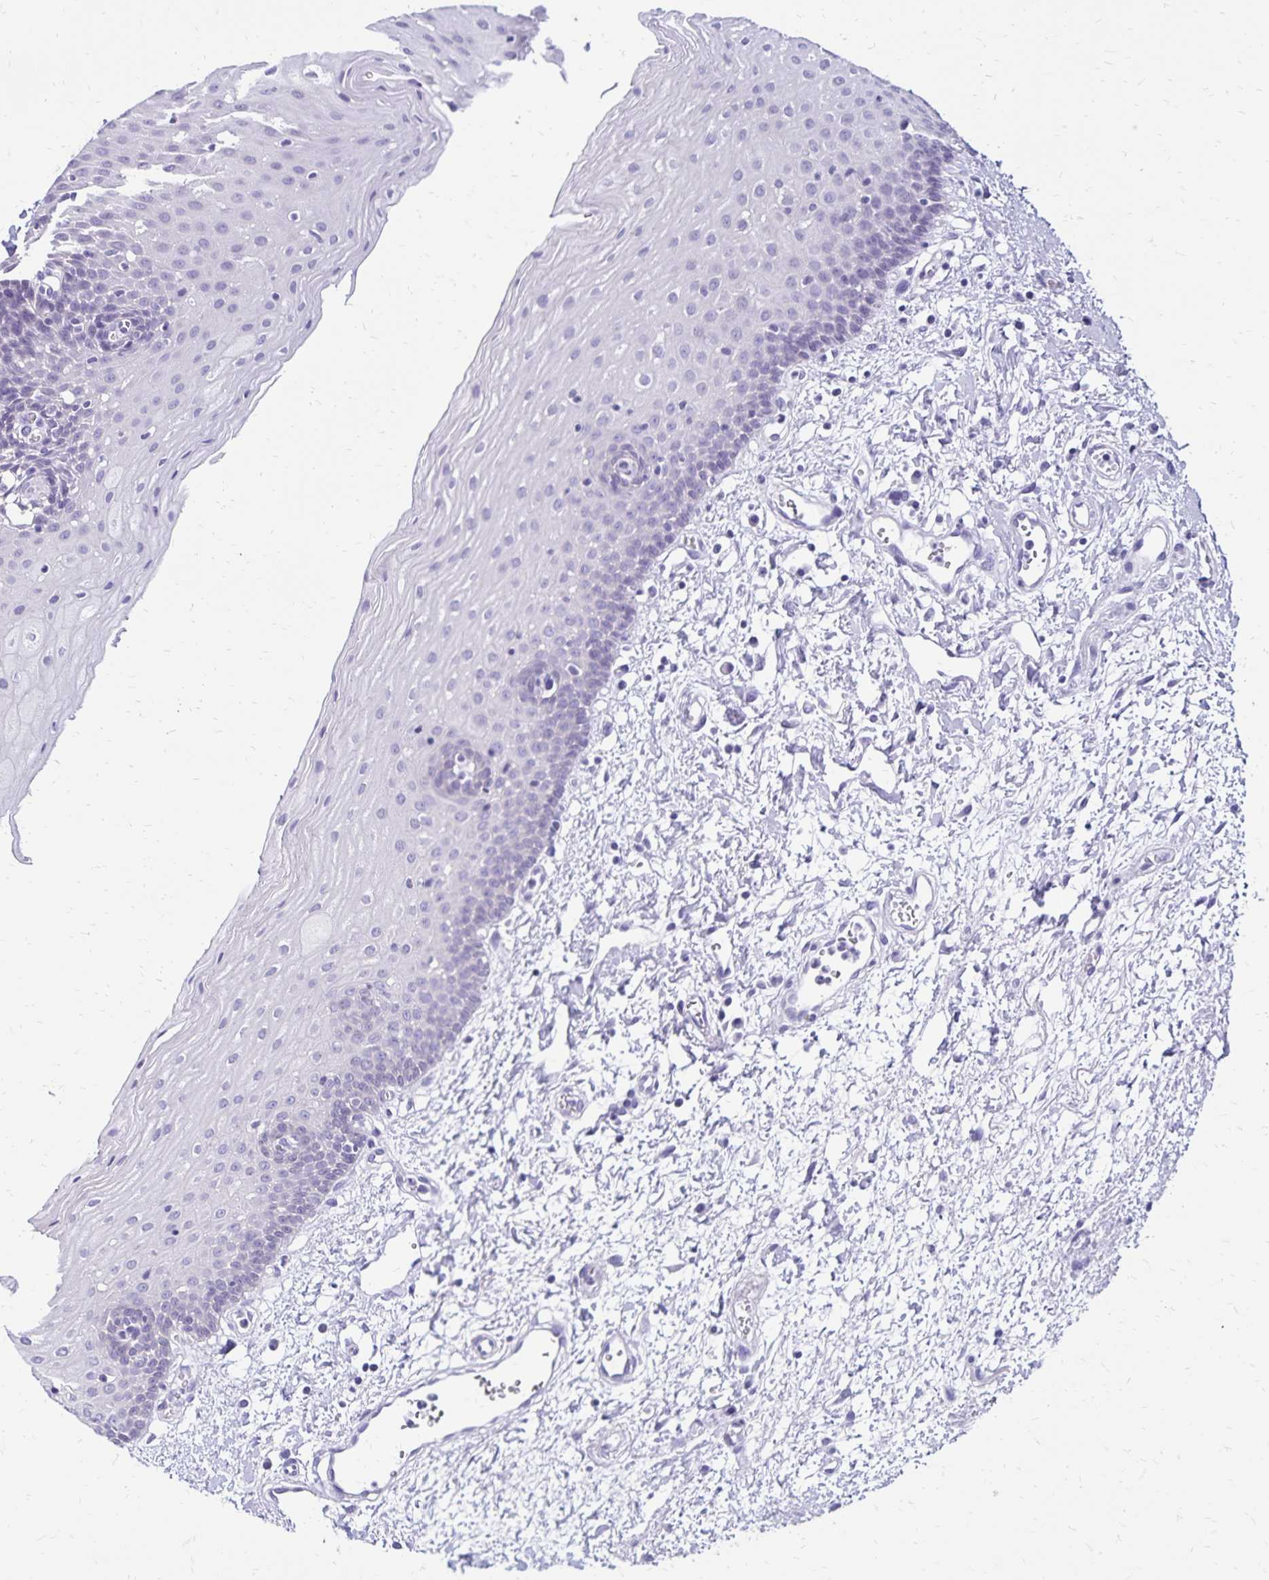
{"staining": {"intensity": "negative", "quantity": "none", "location": "none"}, "tissue": "oral mucosa", "cell_type": "Squamous epithelial cells", "image_type": "normal", "snomed": [{"axis": "morphology", "description": "Normal tissue, NOS"}, {"axis": "topography", "description": "Oral tissue"}], "caption": "A high-resolution image shows immunohistochemistry (IHC) staining of benign oral mucosa, which exhibits no significant expression in squamous epithelial cells. (DAB immunohistochemistry (IHC) visualized using brightfield microscopy, high magnification).", "gene": "SH3GL3", "patient": {"sex": "female", "age": 43}}